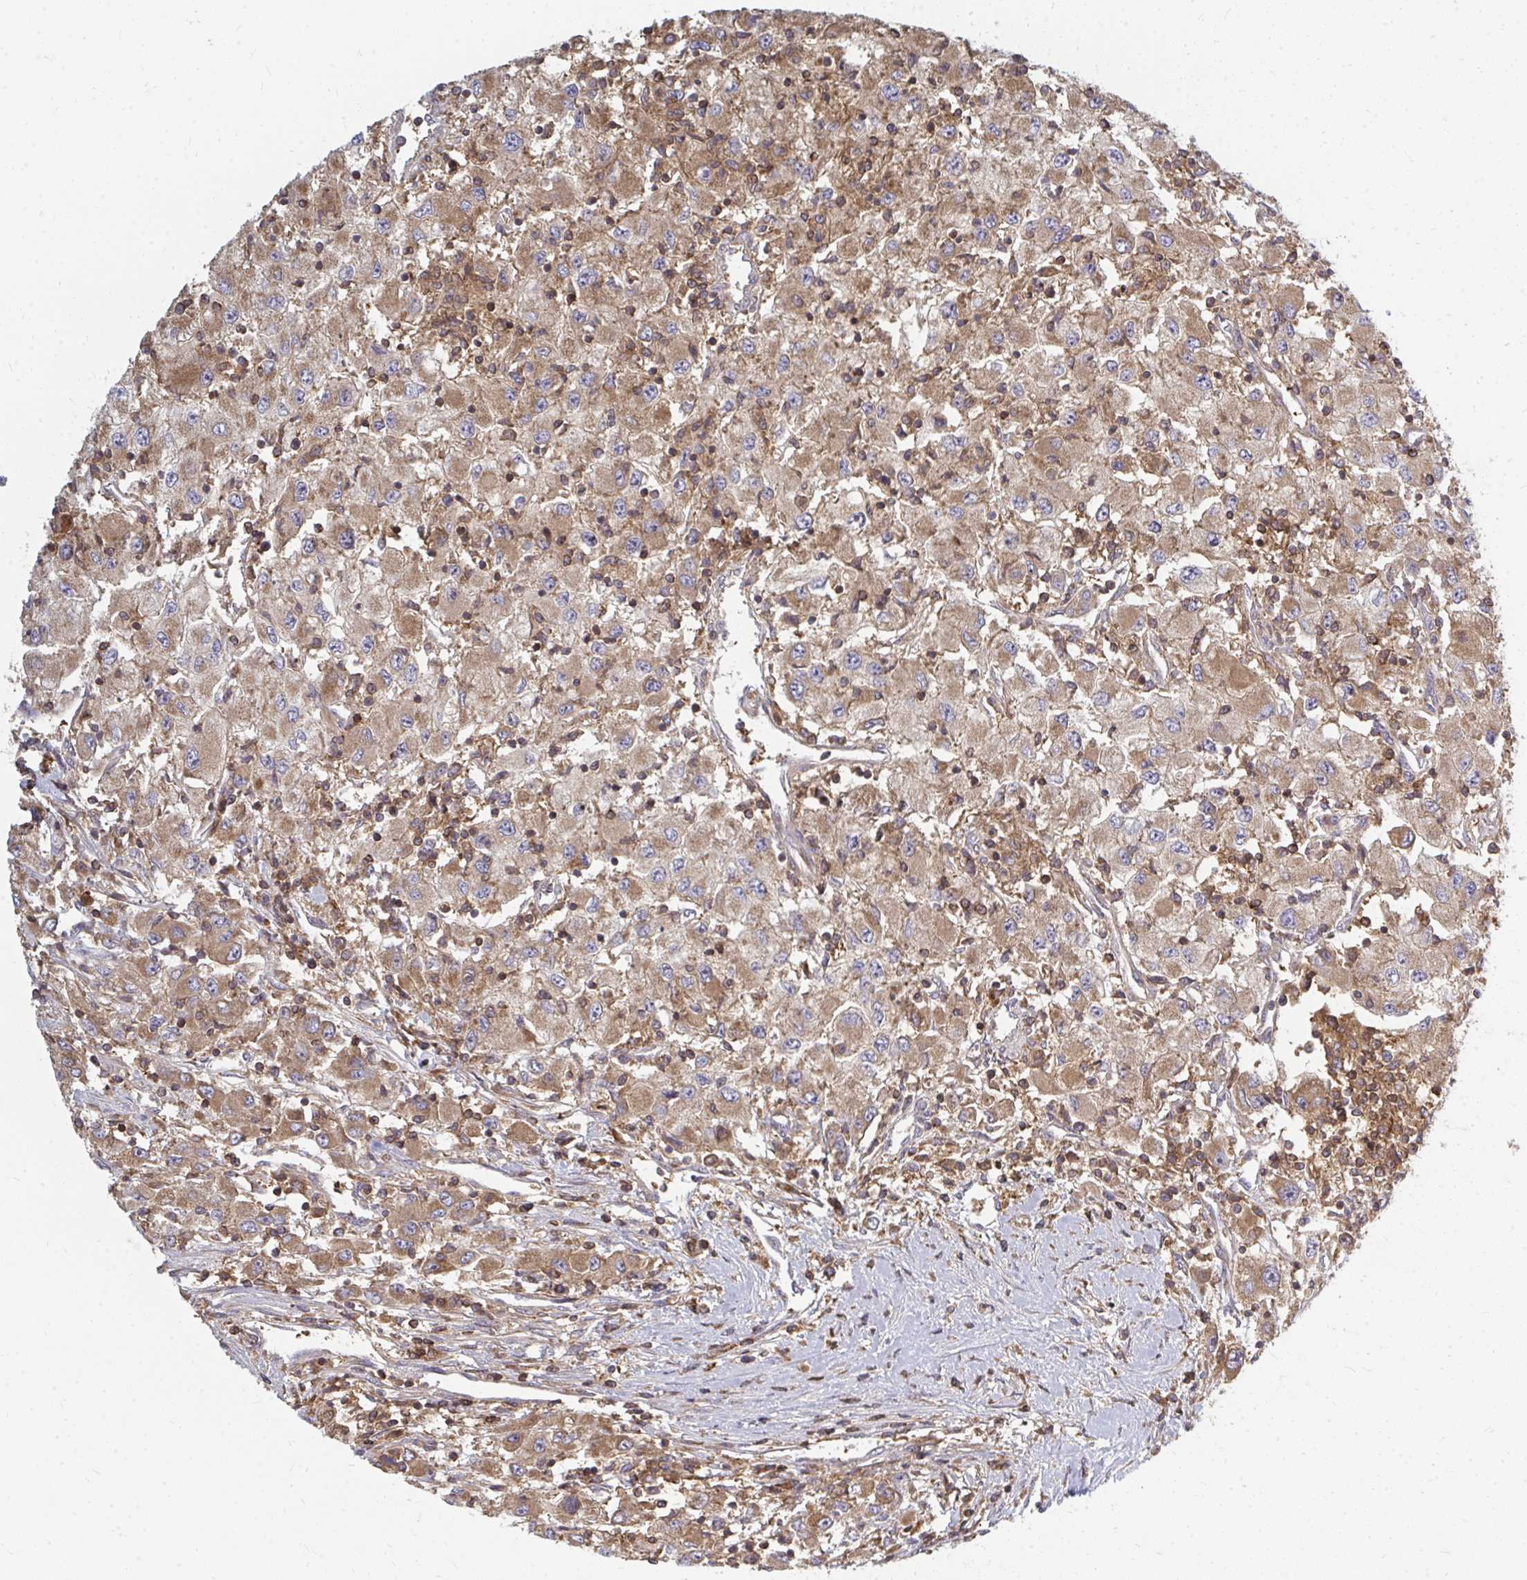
{"staining": {"intensity": "moderate", "quantity": "25%-75%", "location": "cytoplasmic/membranous,nuclear"}, "tissue": "renal cancer", "cell_type": "Tumor cells", "image_type": "cancer", "snomed": [{"axis": "morphology", "description": "Adenocarcinoma, NOS"}, {"axis": "topography", "description": "Kidney"}], "caption": "A high-resolution photomicrograph shows IHC staining of renal adenocarcinoma, which exhibits moderate cytoplasmic/membranous and nuclear staining in approximately 25%-75% of tumor cells.", "gene": "ZNF285", "patient": {"sex": "female", "age": 67}}